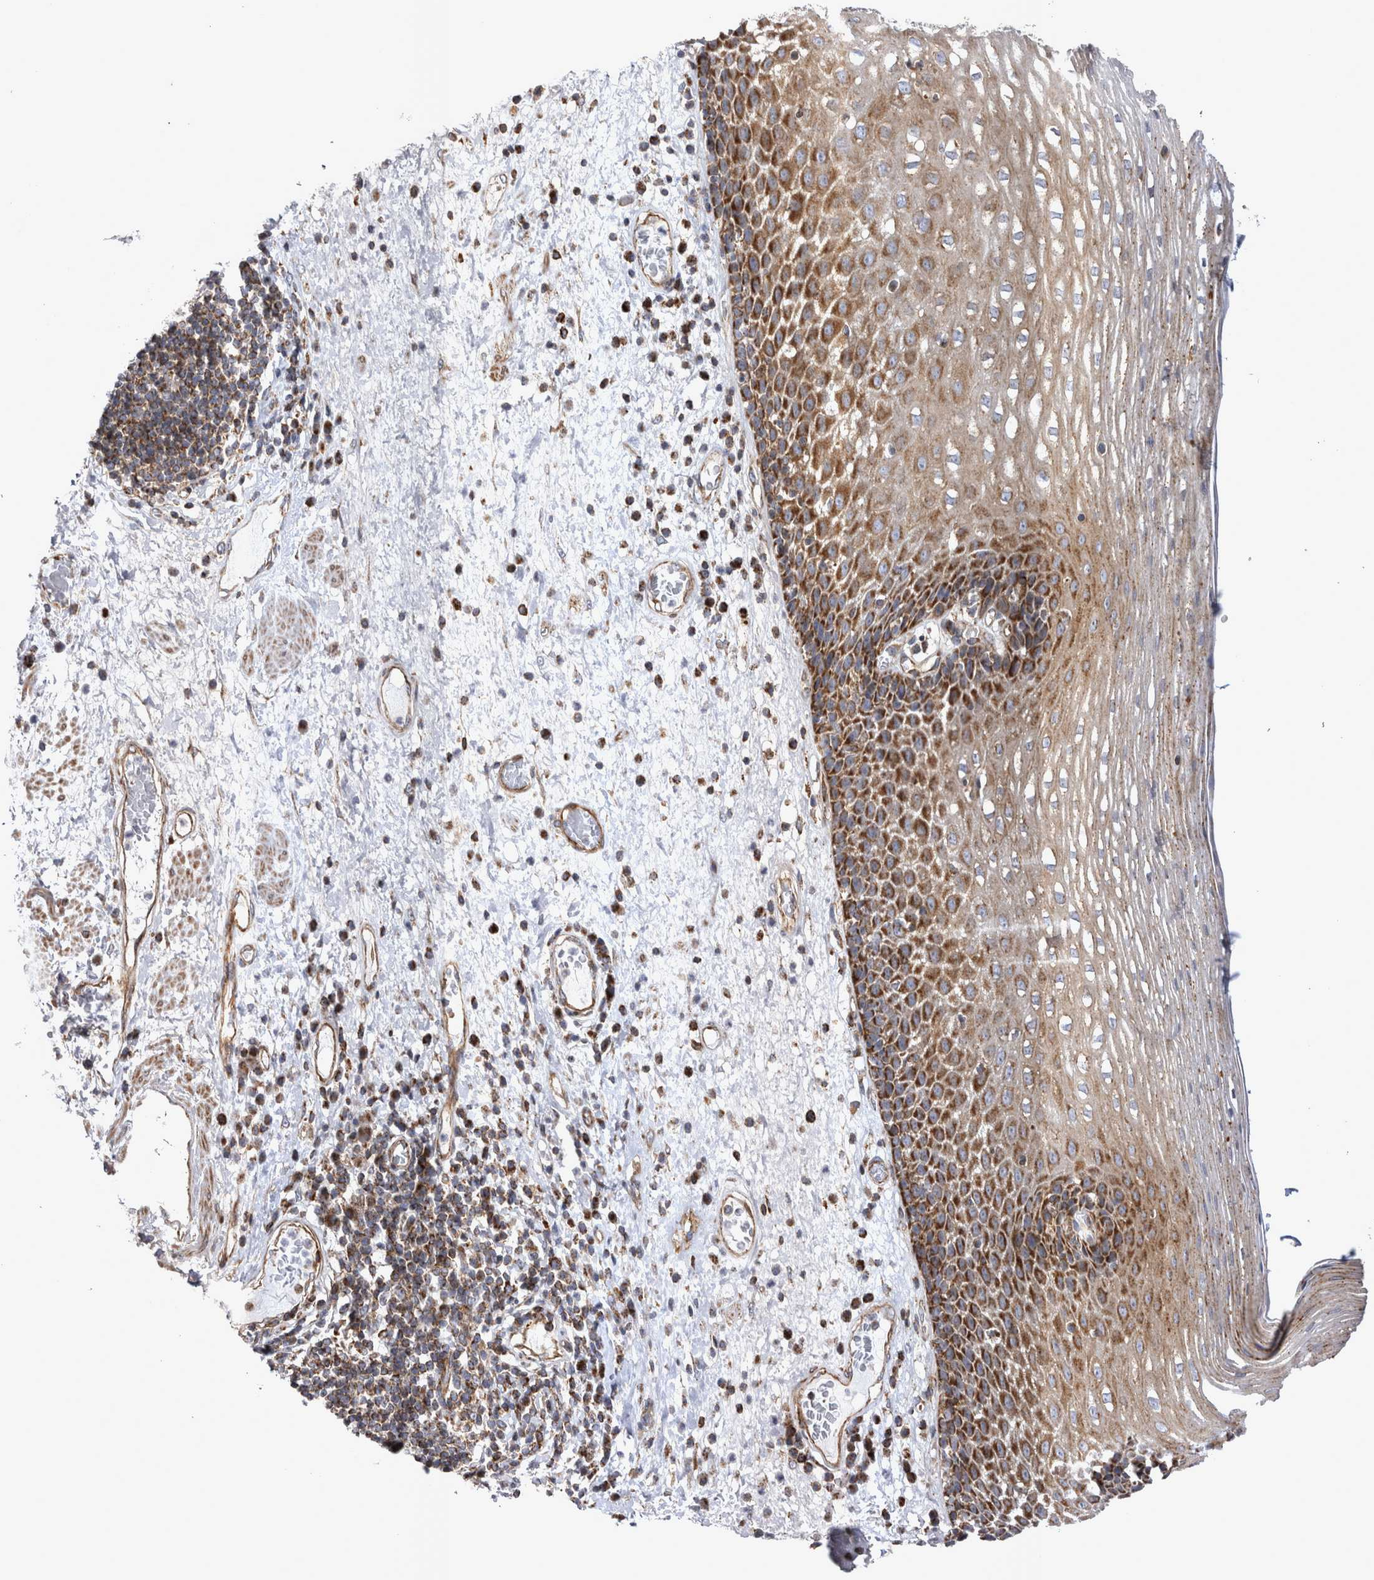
{"staining": {"intensity": "strong", "quantity": ">75%", "location": "cytoplasmic/membranous"}, "tissue": "esophagus", "cell_type": "Squamous epithelial cells", "image_type": "normal", "snomed": [{"axis": "morphology", "description": "Normal tissue, NOS"}, {"axis": "morphology", "description": "Adenocarcinoma, NOS"}, {"axis": "topography", "description": "Esophagus"}], "caption": "A brown stain highlights strong cytoplasmic/membranous staining of a protein in squamous epithelial cells of unremarkable human esophagus.", "gene": "TSPOAP1", "patient": {"sex": "male", "age": 62}}